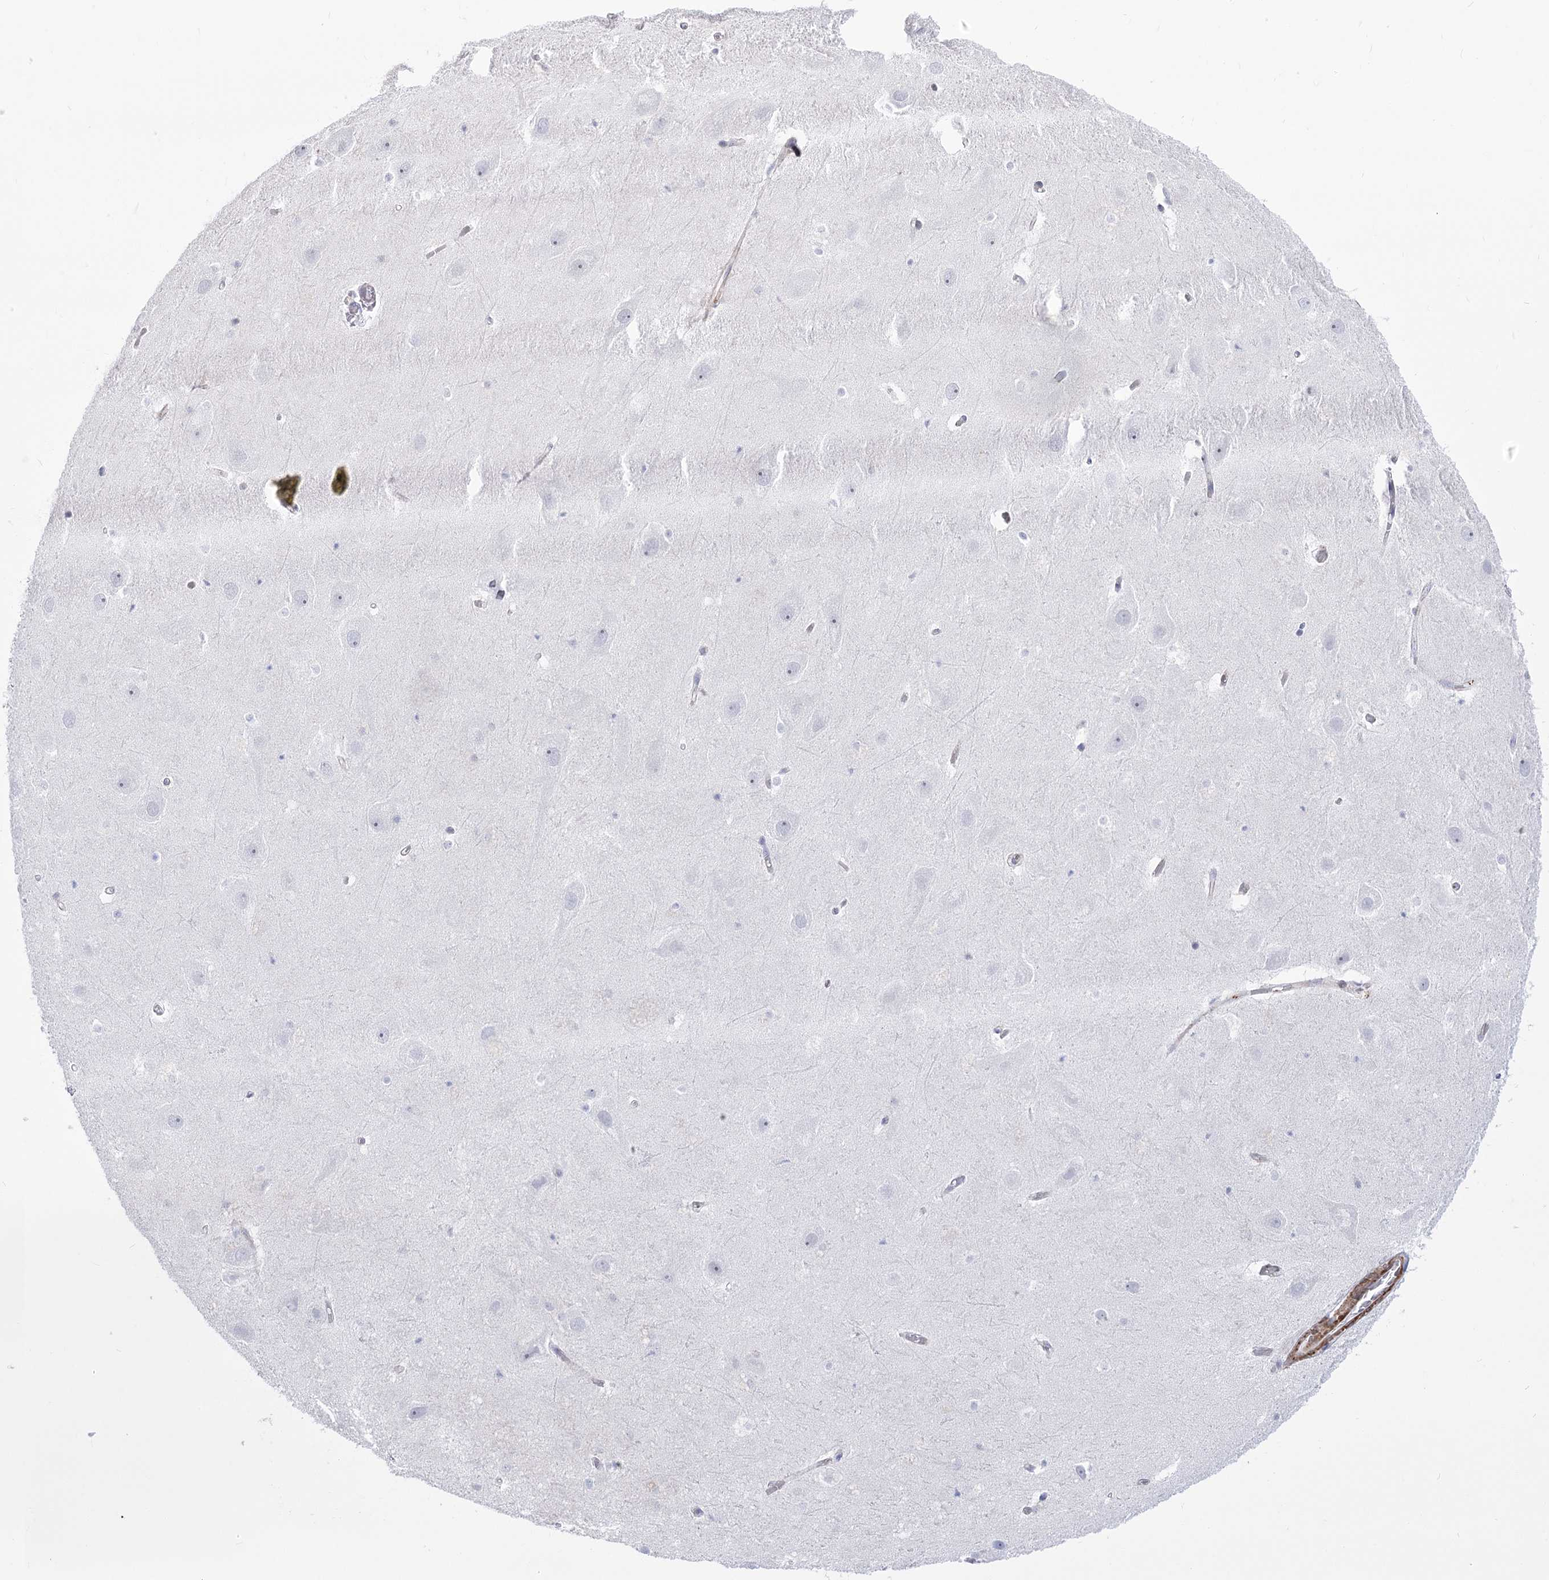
{"staining": {"intensity": "negative", "quantity": "none", "location": "none"}, "tissue": "hippocampus", "cell_type": "Glial cells", "image_type": "normal", "snomed": [{"axis": "morphology", "description": "Normal tissue, NOS"}, {"axis": "topography", "description": "Hippocampus"}], "caption": "Hippocampus stained for a protein using immunohistochemistry reveals no positivity glial cells.", "gene": "ANKRD23", "patient": {"sex": "female", "age": 52}}